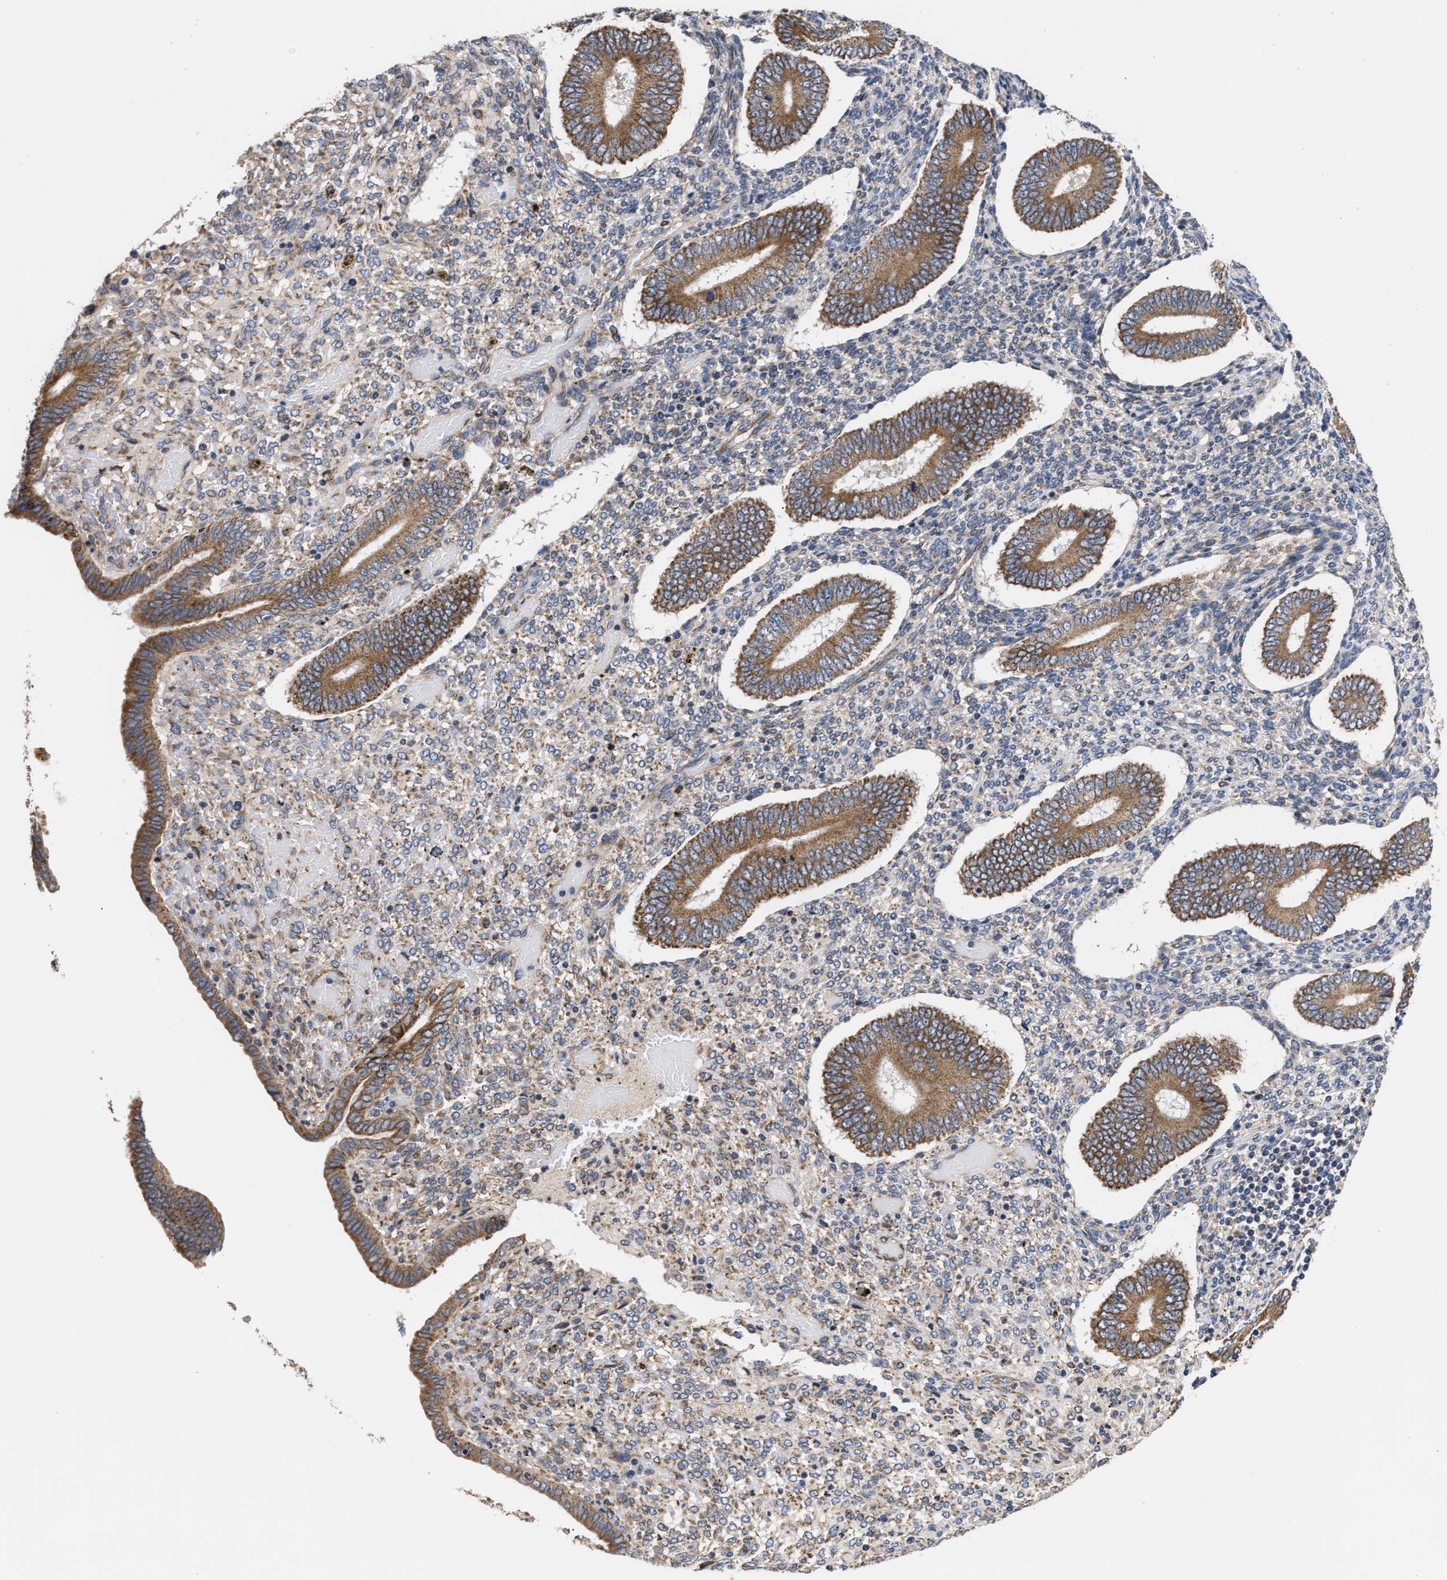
{"staining": {"intensity": "moderate", "quantity": "<25%", "location": "cytoplasmic/membranous"}, "tissue": "endometrium", "cell_type": "Cells in endometrial stroma", "image_type": "normal", "snomed": [{"axis": "morphology", "description": "Normal tissue, NOS"}, {"axis": "topography", "description": "Endometrium"}], "caption": "Endometrium stained for a protein (brown) displays moderate cytoplasmic/membranous positive staining in about <25% of cells in endometrial stroma.", "gene": "MALSU1", "patient": {"sex": "female", "age": 42}}